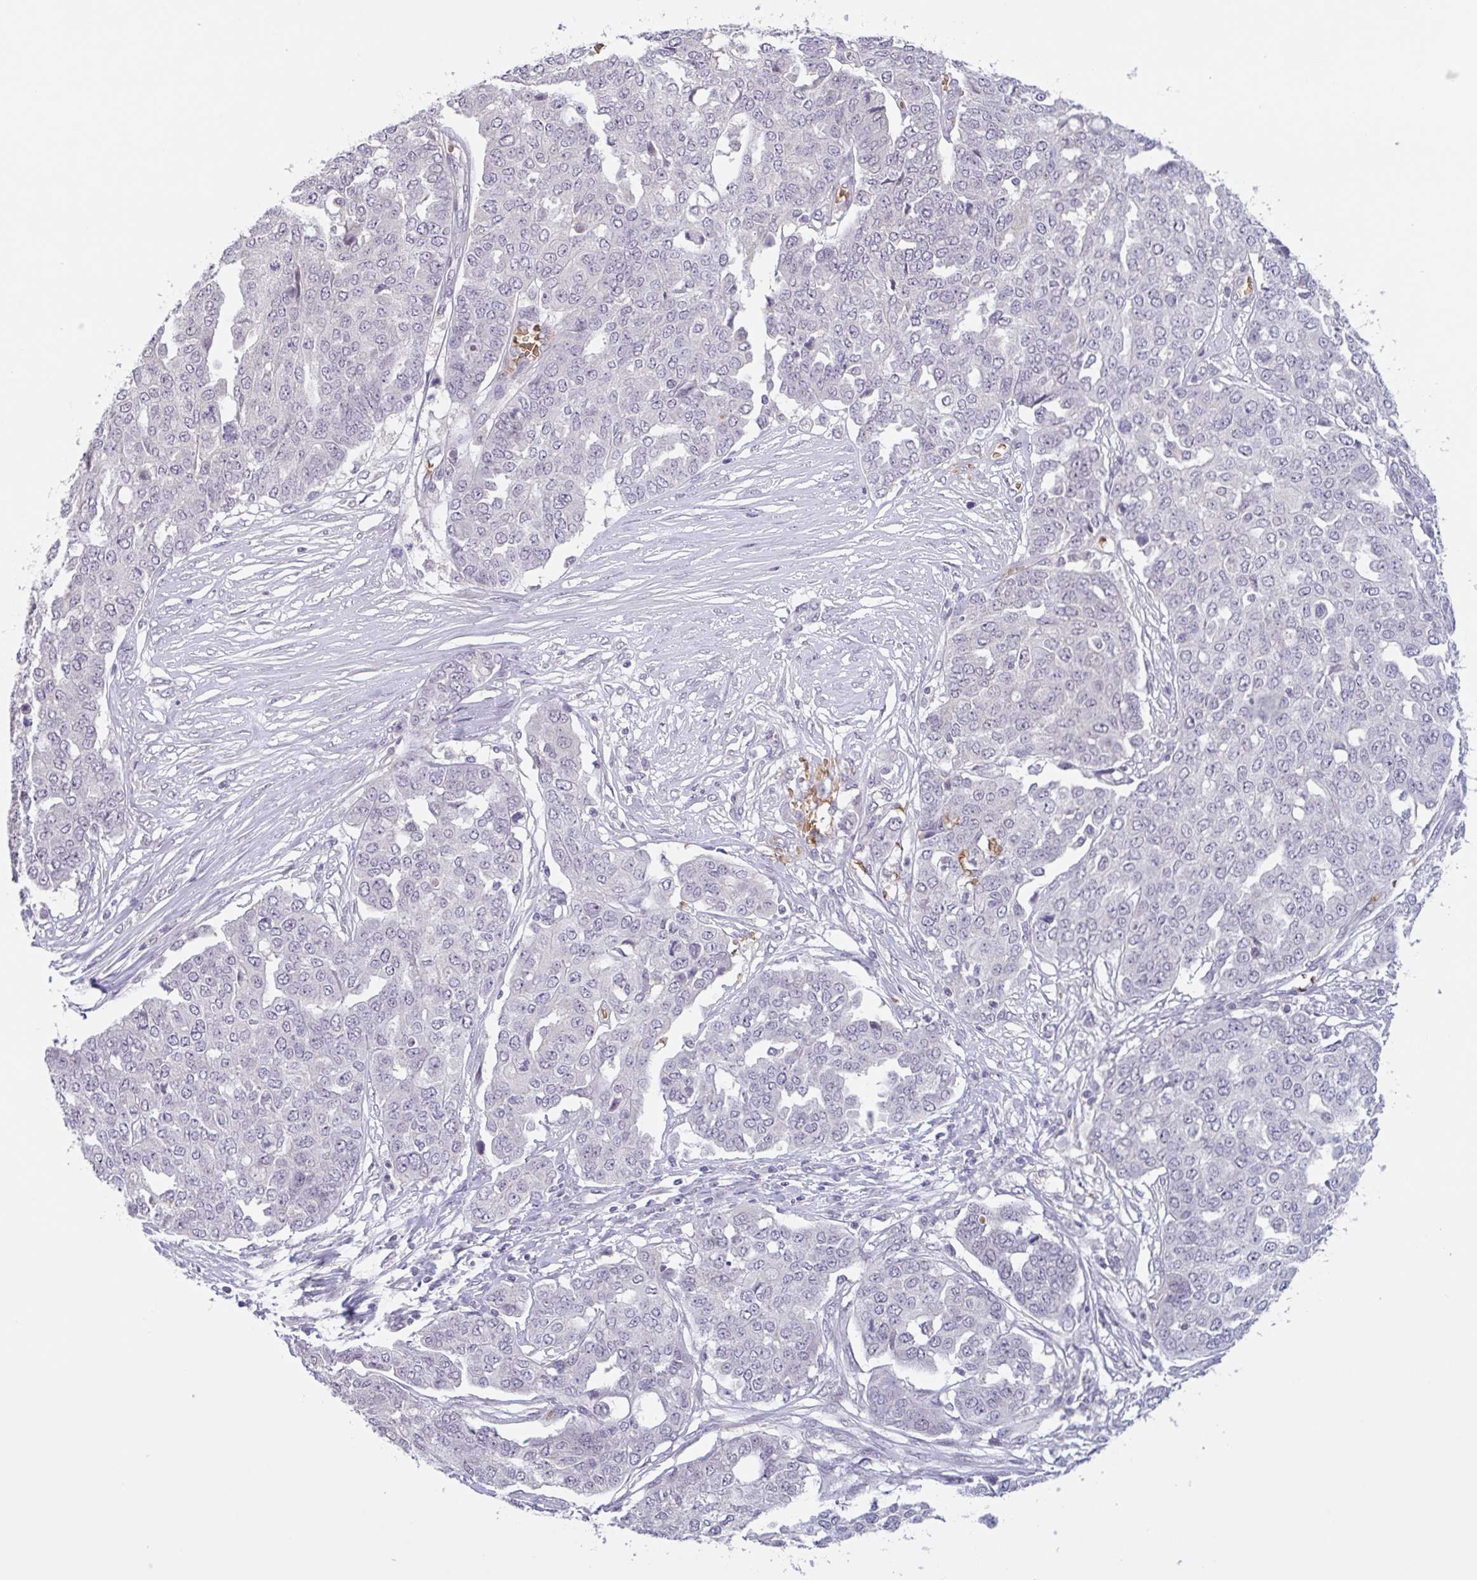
{"staining": {"intensity": "negative", "quantity": "none", "location": "none"}, "tissue": "ovarian cancer", "cell_type": "Tumor cells", "image_type": "cancer", "snomed": [{"axis": "morphology", "description": "Cystadenocarcinoma, serous, NOS"}, {"axis": "topography", "description": "Soft tissue"}, {"axis": "topography", "description": "Ovary"}], "caption": "Immunohistochemistry micrograph of human ovarian cancer stained for a protein (brown), which exhibits no staining in tumor cells.", "gene": "RHAG", "patient": {"sex": "female", "age": 57}}